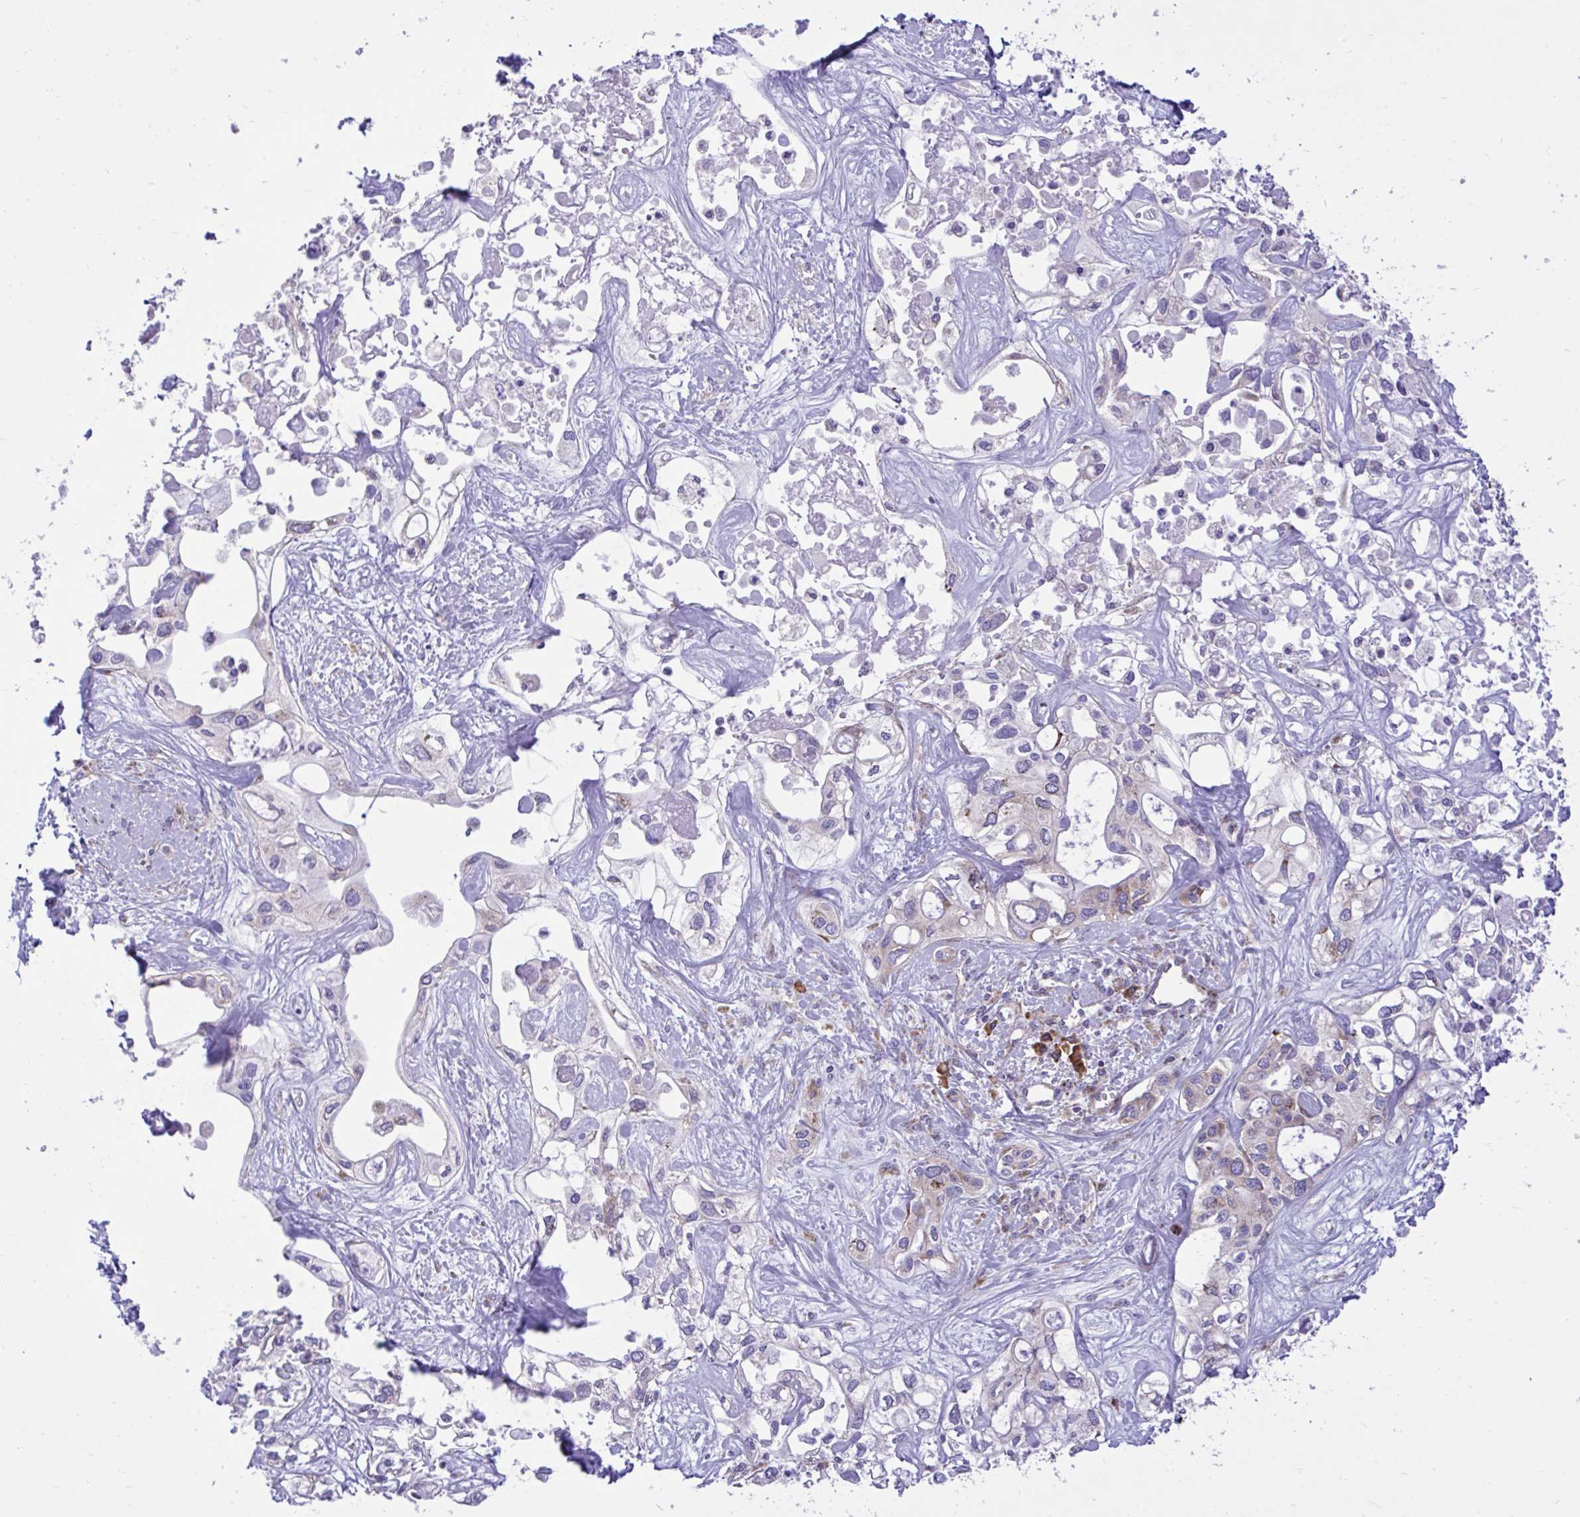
{"staining": {"intensity": "weak", "quantity": "<25%", "location": "cytoplasmic/membranous"}, "tissue": "liver cancer", "cell_type": "Tumor cells", "image_type": "cancer", "snomed": [{"axis": "morphology", "description": "Cholangiocarcinoma"}, {"axis": "topography", "description": "Liver"}], "caption": "Cholangiocarcinoma (liver) was stained to show a protein in brown. There is no significant expression in tumor cells.", "gene": "RPS15", "patient": {"sex": "female", "age": 64}}